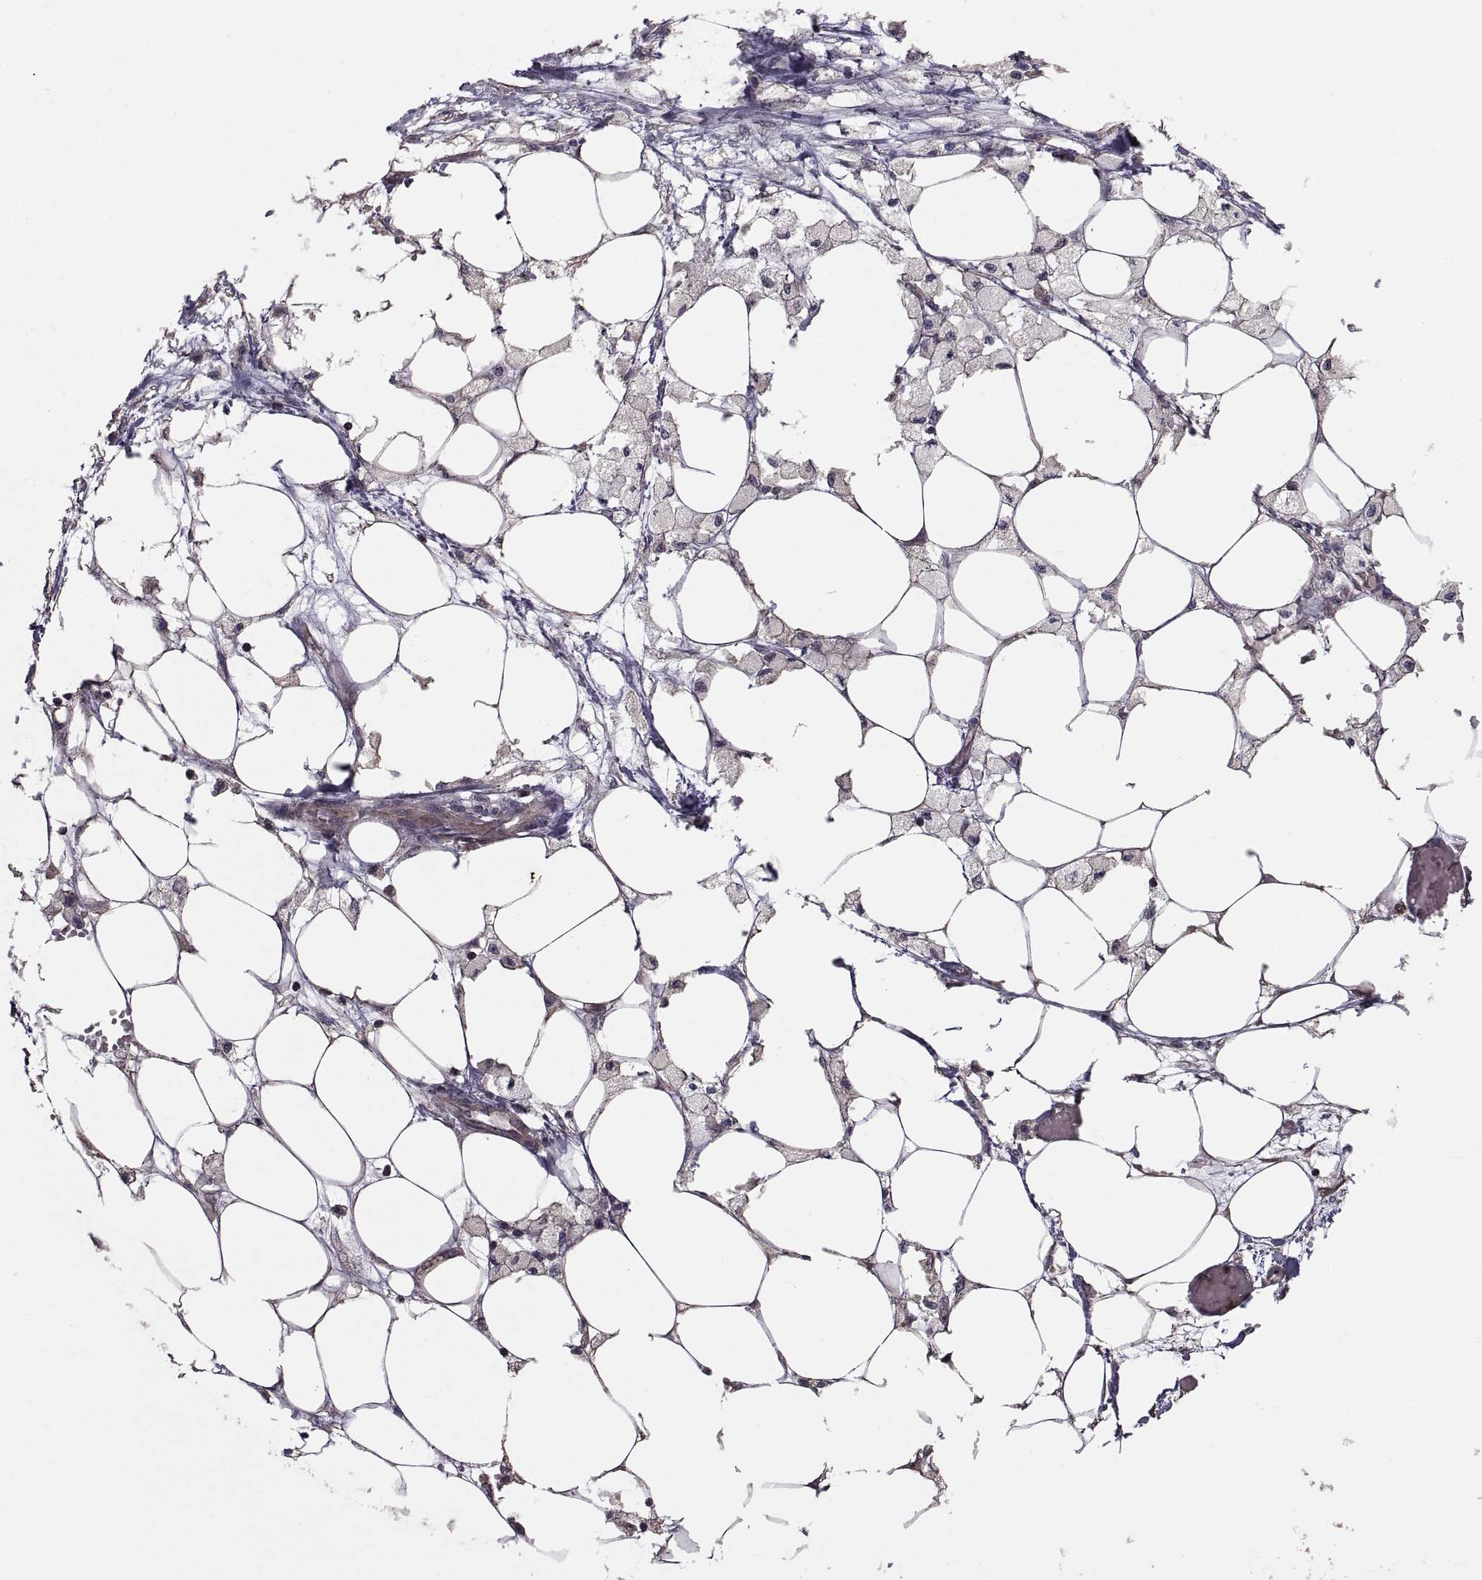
{"staining": {"intensity": "moderate", "quantity": "<25%", "location": "cytoplasmic/membranous"}, "tissue": "endometrial cancer", "cell_type": "Tumor cells", "image_type": "cancer", "snomed": [{"axis": "morphology", "description": "Adenocarcinoma, NOS"}, {"axis": "morphology", "description": "Adenocarcinoma, metastatic, NOS"}, {"axis": "topography", "description": "Adipose tissue"}, {"axis": "topography", "description": "Endometrium"}], "caption": "The histopathology image demonstrates staining of endometrial cancer, revealing moderate cytoplasmic/membranous protein positivity (brown color) within tumor cells.", "gene": "PMM2", "patient": {"sex": "female", "age": 67}}